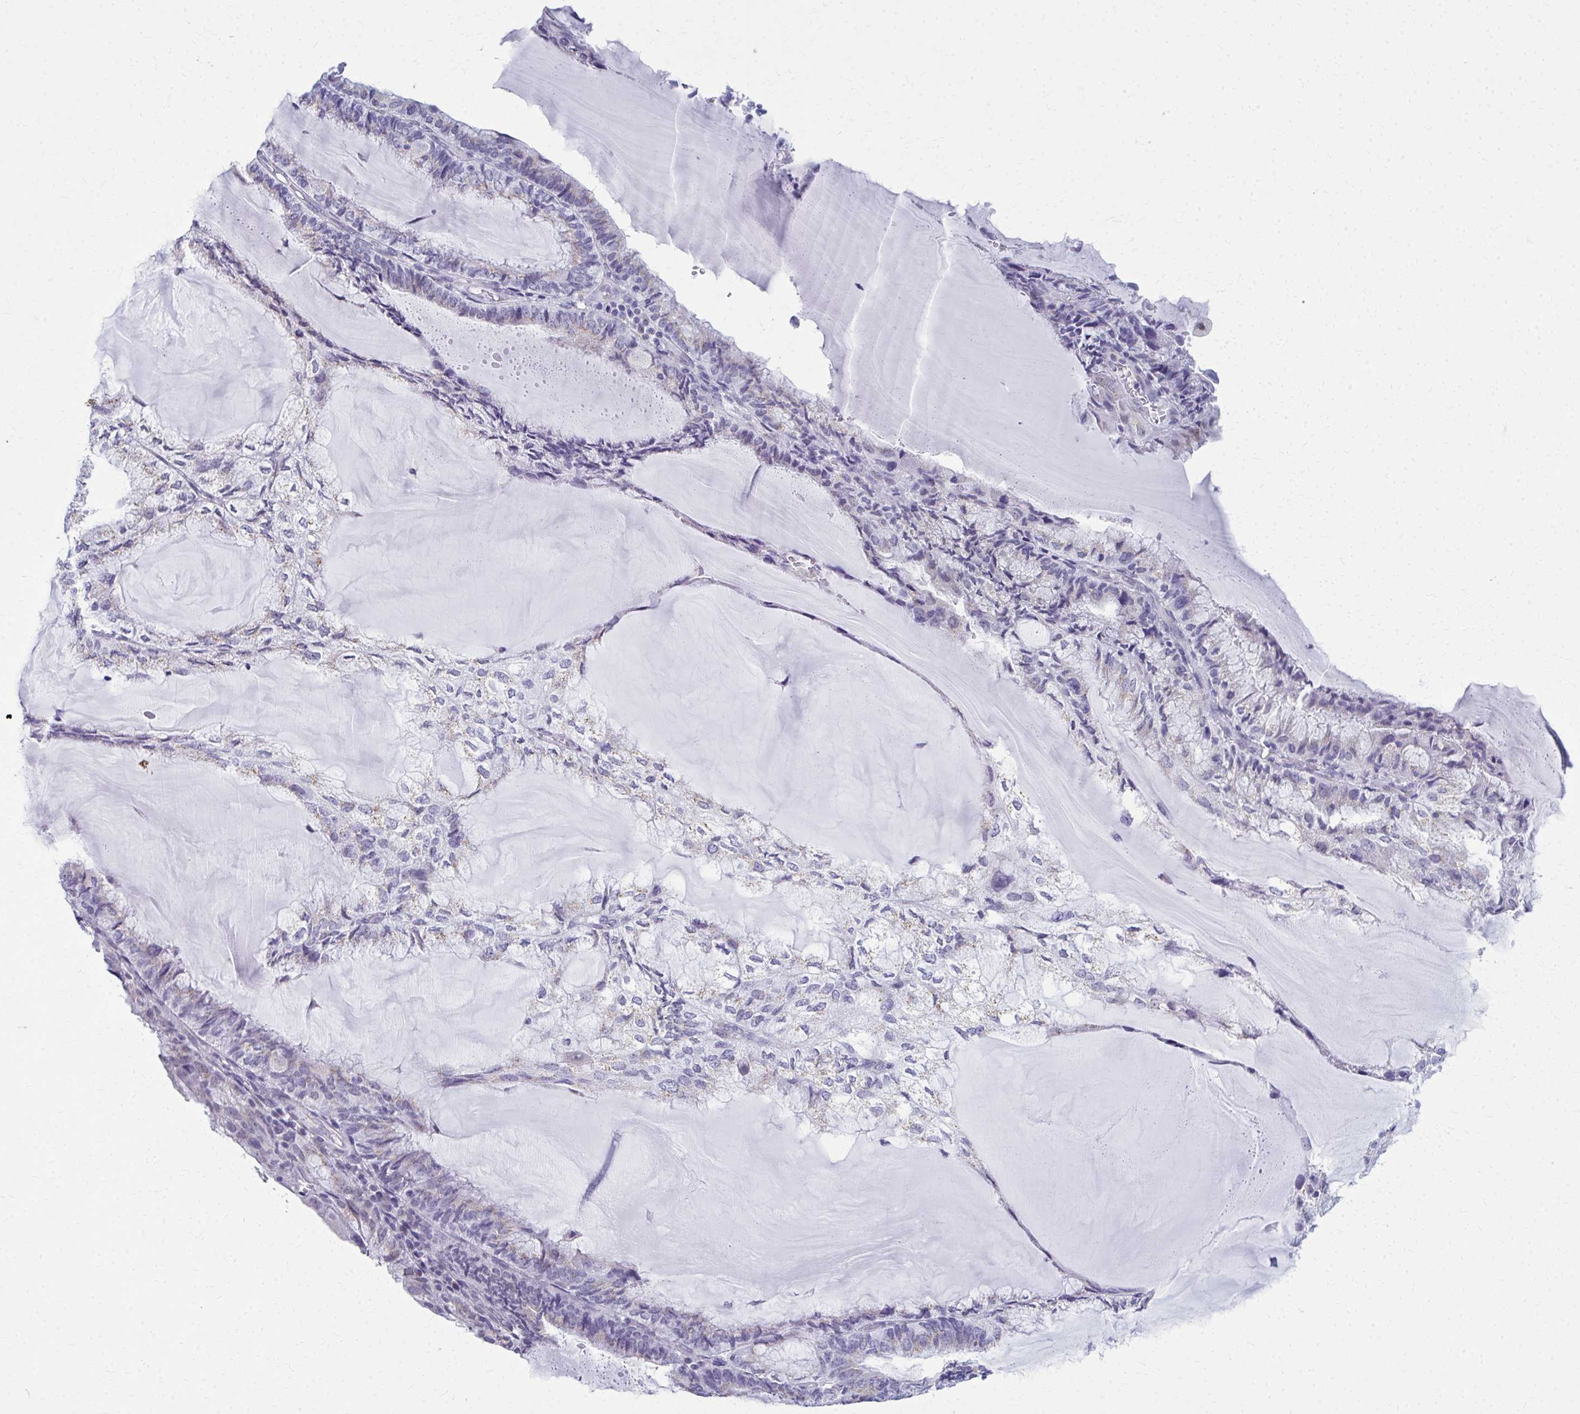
{"staining": {"intensity": "negative", "quantity": "none", "location": "none"}, "tissue": "endometrial cancer", "cell_type": "Tumor cells", "image_type": "cancer", "snomed": [{"axis": "morphology", "description": "Adenocarcinoma, NOS"}, {"axis": "topography", "description": "Endometrium"}], "caption": "An immunohistochemistry (IHC) histopathology image of endometrial adenocarcinoma is shown. There is no staining in tumor cells of endometrial adenocarcinoma.", "gene": "SCLY", "patient": {"sex": "female", "age": 81}}